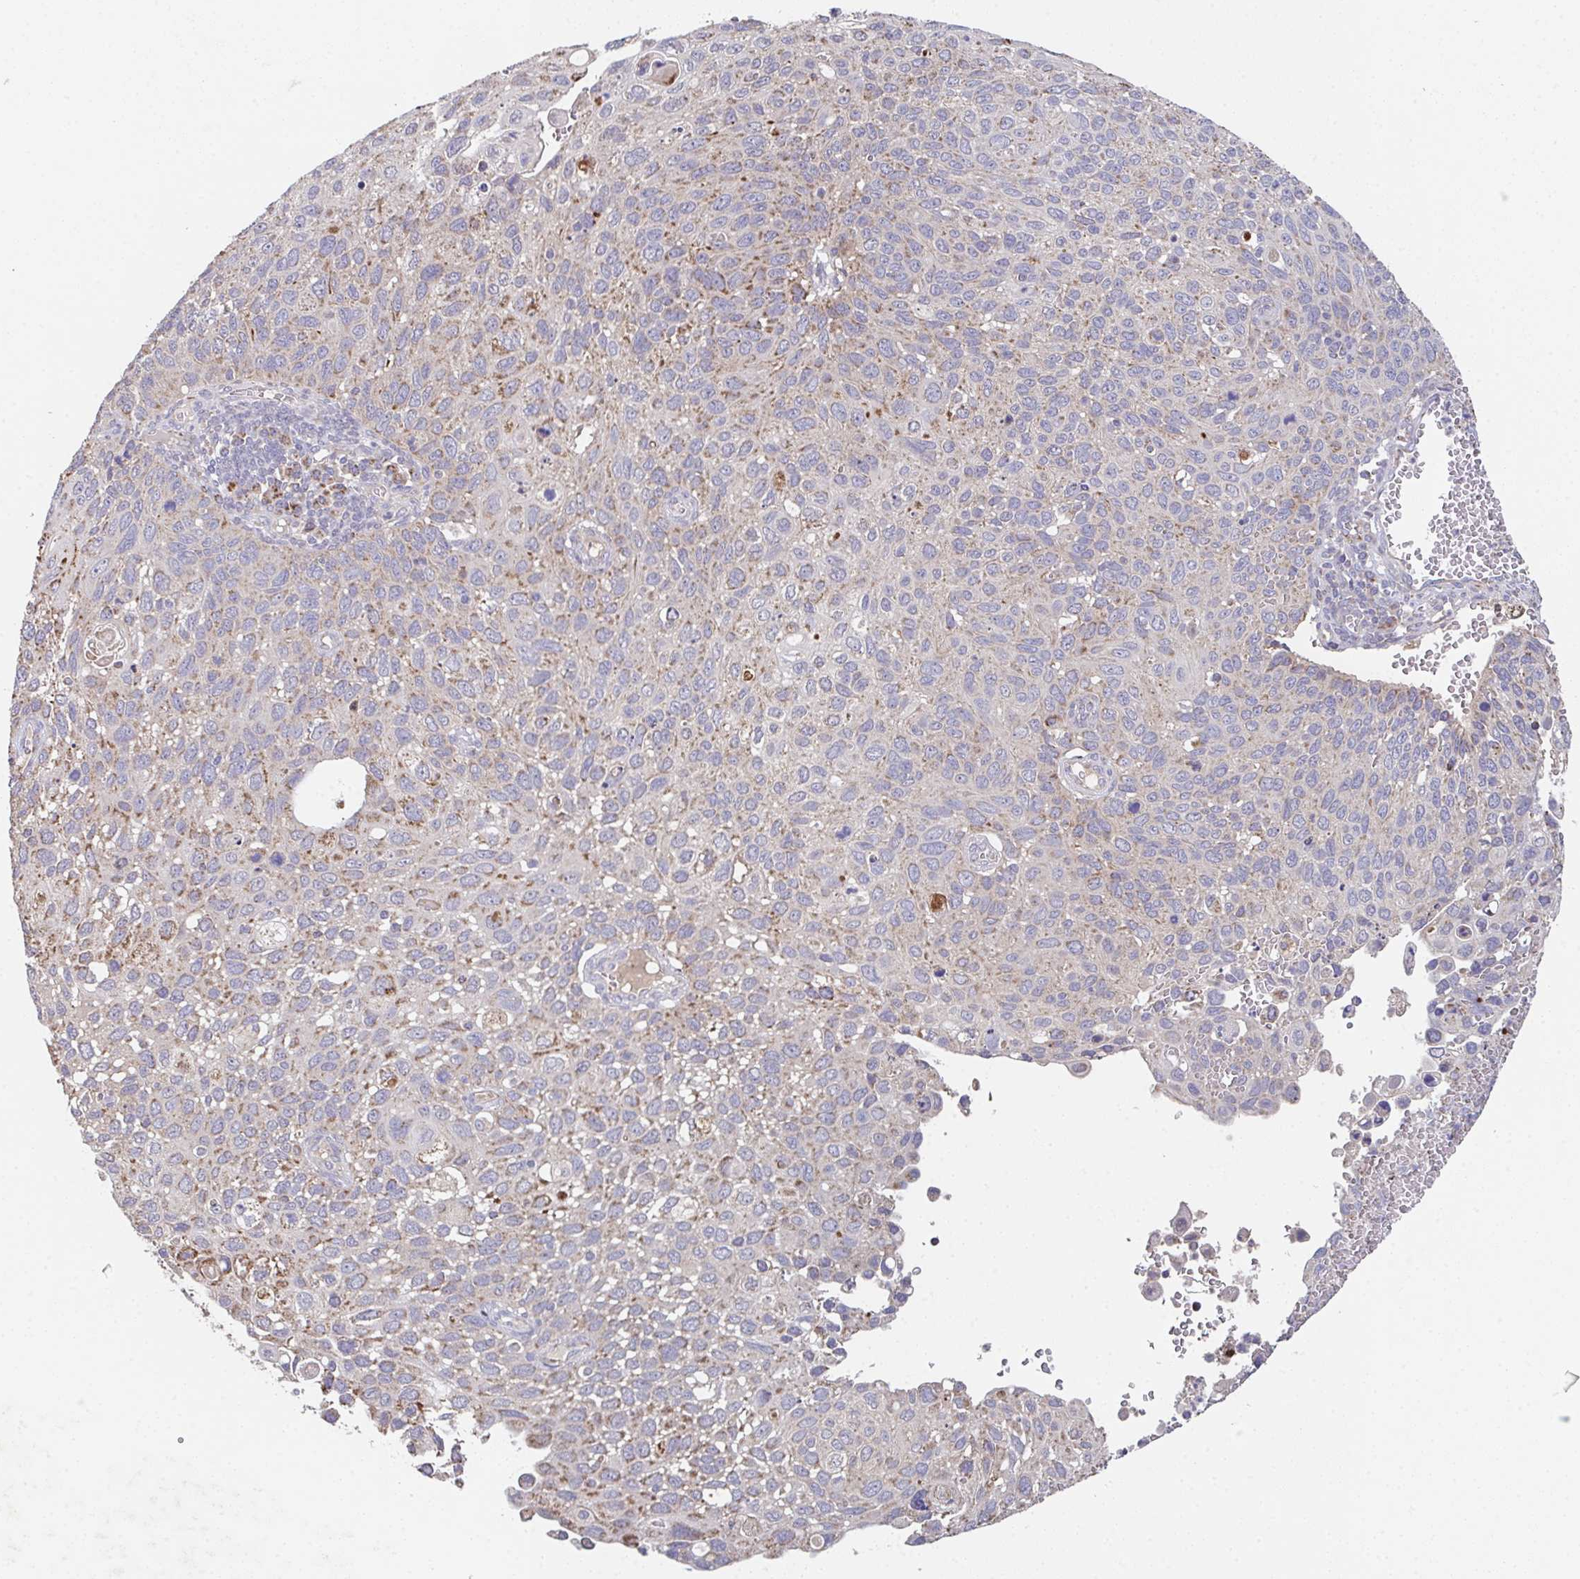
{"staining": {"intensity": "weak", "quantity": "<25%", "location": "cytoplasmic/membranous"}, "tissue": "cervical cancer", "cell_type": "Tumor cells", "image_type": "cancer", "snomed": [{"axis": "morphology", "description": "Squamous cell carcinoma, NOS"}, {"axis": "topography", "description": "Cervix"}], "caption": "IHC photomicrograph of human squamous cell carcinoma (cervical) stained for a protein (brown), which demonstrates no positivity in tumor cells.", "gene": "MT-ND3", "patient": {"sex": "female", "age": 70}}